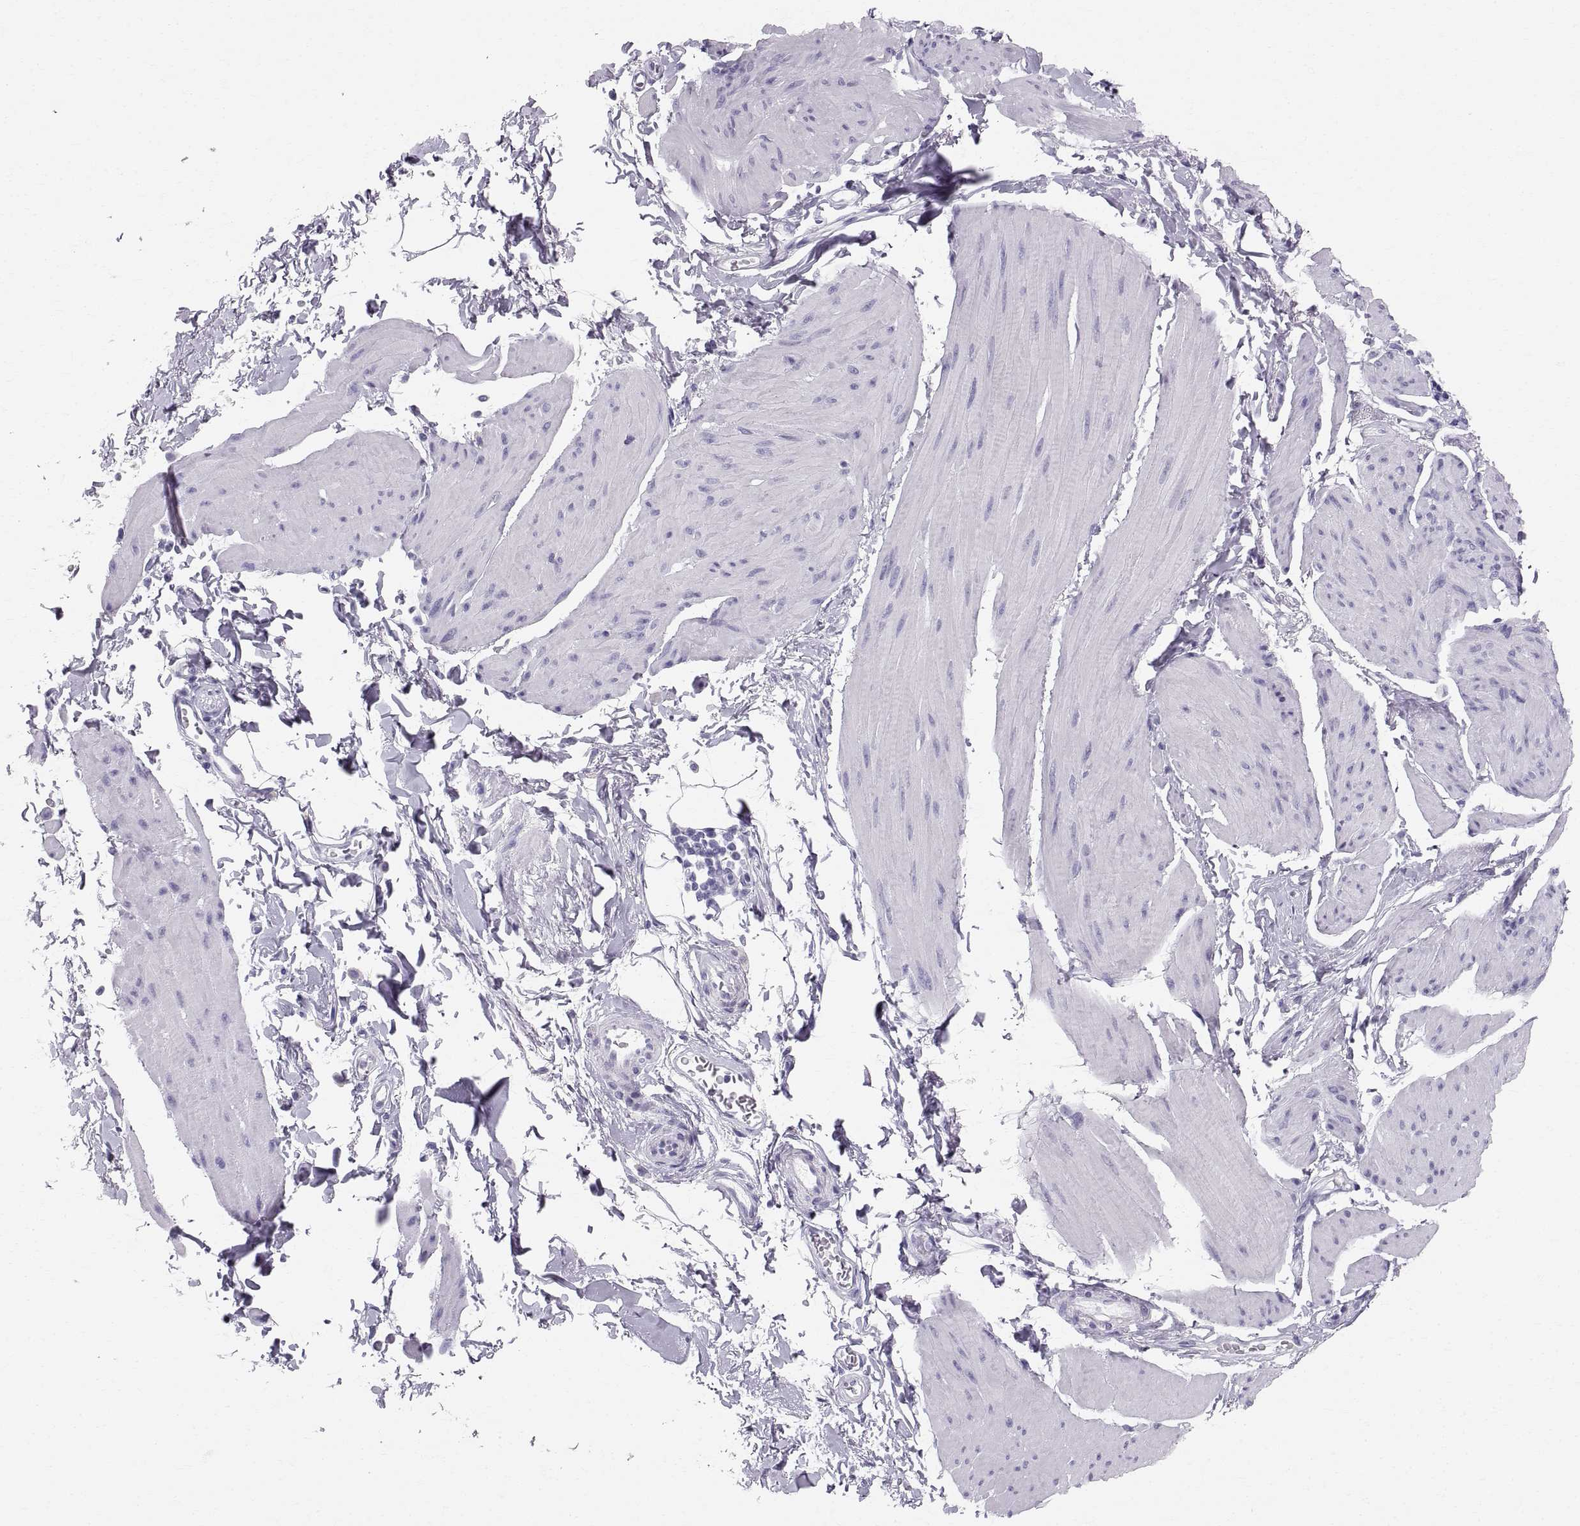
{"staining": {"intensity": "negative", "quantity": "none", "location": "none"}, "tissue": "smooth muscle", "cell_type": "Smooth muscle cells", "image_type": "normal", "snomed": [{"axis": "morphology", "description": "Normal tissue, NOS"}, {"axis": "topography", "description": "Adipose tissue"}, {"axis": "topography", "description": "Smooth muscle"}, {"axis": "topography", "description": "Peripheral nerve tissue"}], "caption": "Immunohistochemistry image of benign smooth muscle stained for a protein (brown), which displays no staining in smooth muscle cells.", "gene": "SLC22A6", "patient": {"sex": "male", "age": 83}}